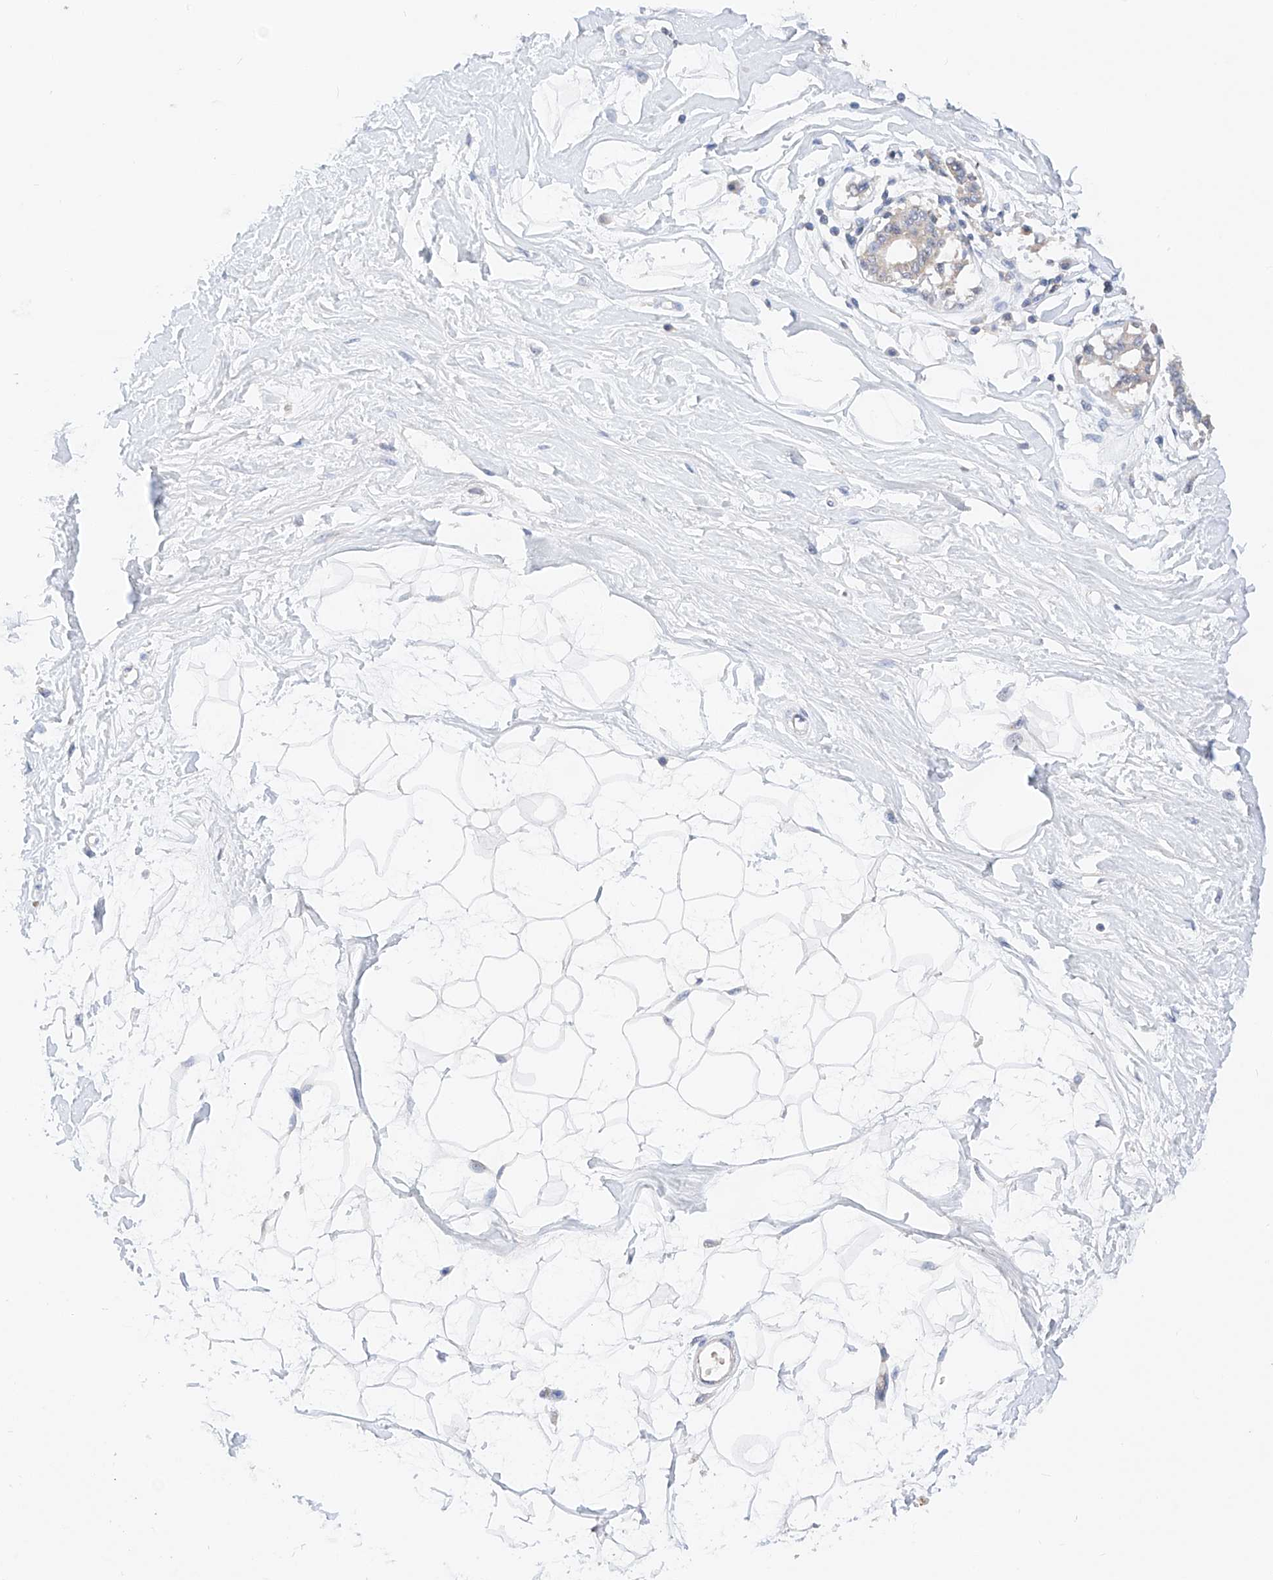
{"staining": {"intensity": "negative", "quantity": "none", "location": "none"}, "tissue": "breast", "cell_type": "Adipocytes", "image_type": "normal", "snomed": [{"axis": "morphology", "description": "Normal tissue, NOS"}, {"axis": "topography", "description": "Breast"}], "caption": "IHC image of unremarkable breast stained for a protein (brown), which exhibits no positivity in adipocytes. (Immunohistochemistry (ihc), brightfield microscopy, high magnification).", "gene": "NR1D1", "patient": {"sex": "female", "age": 45}}